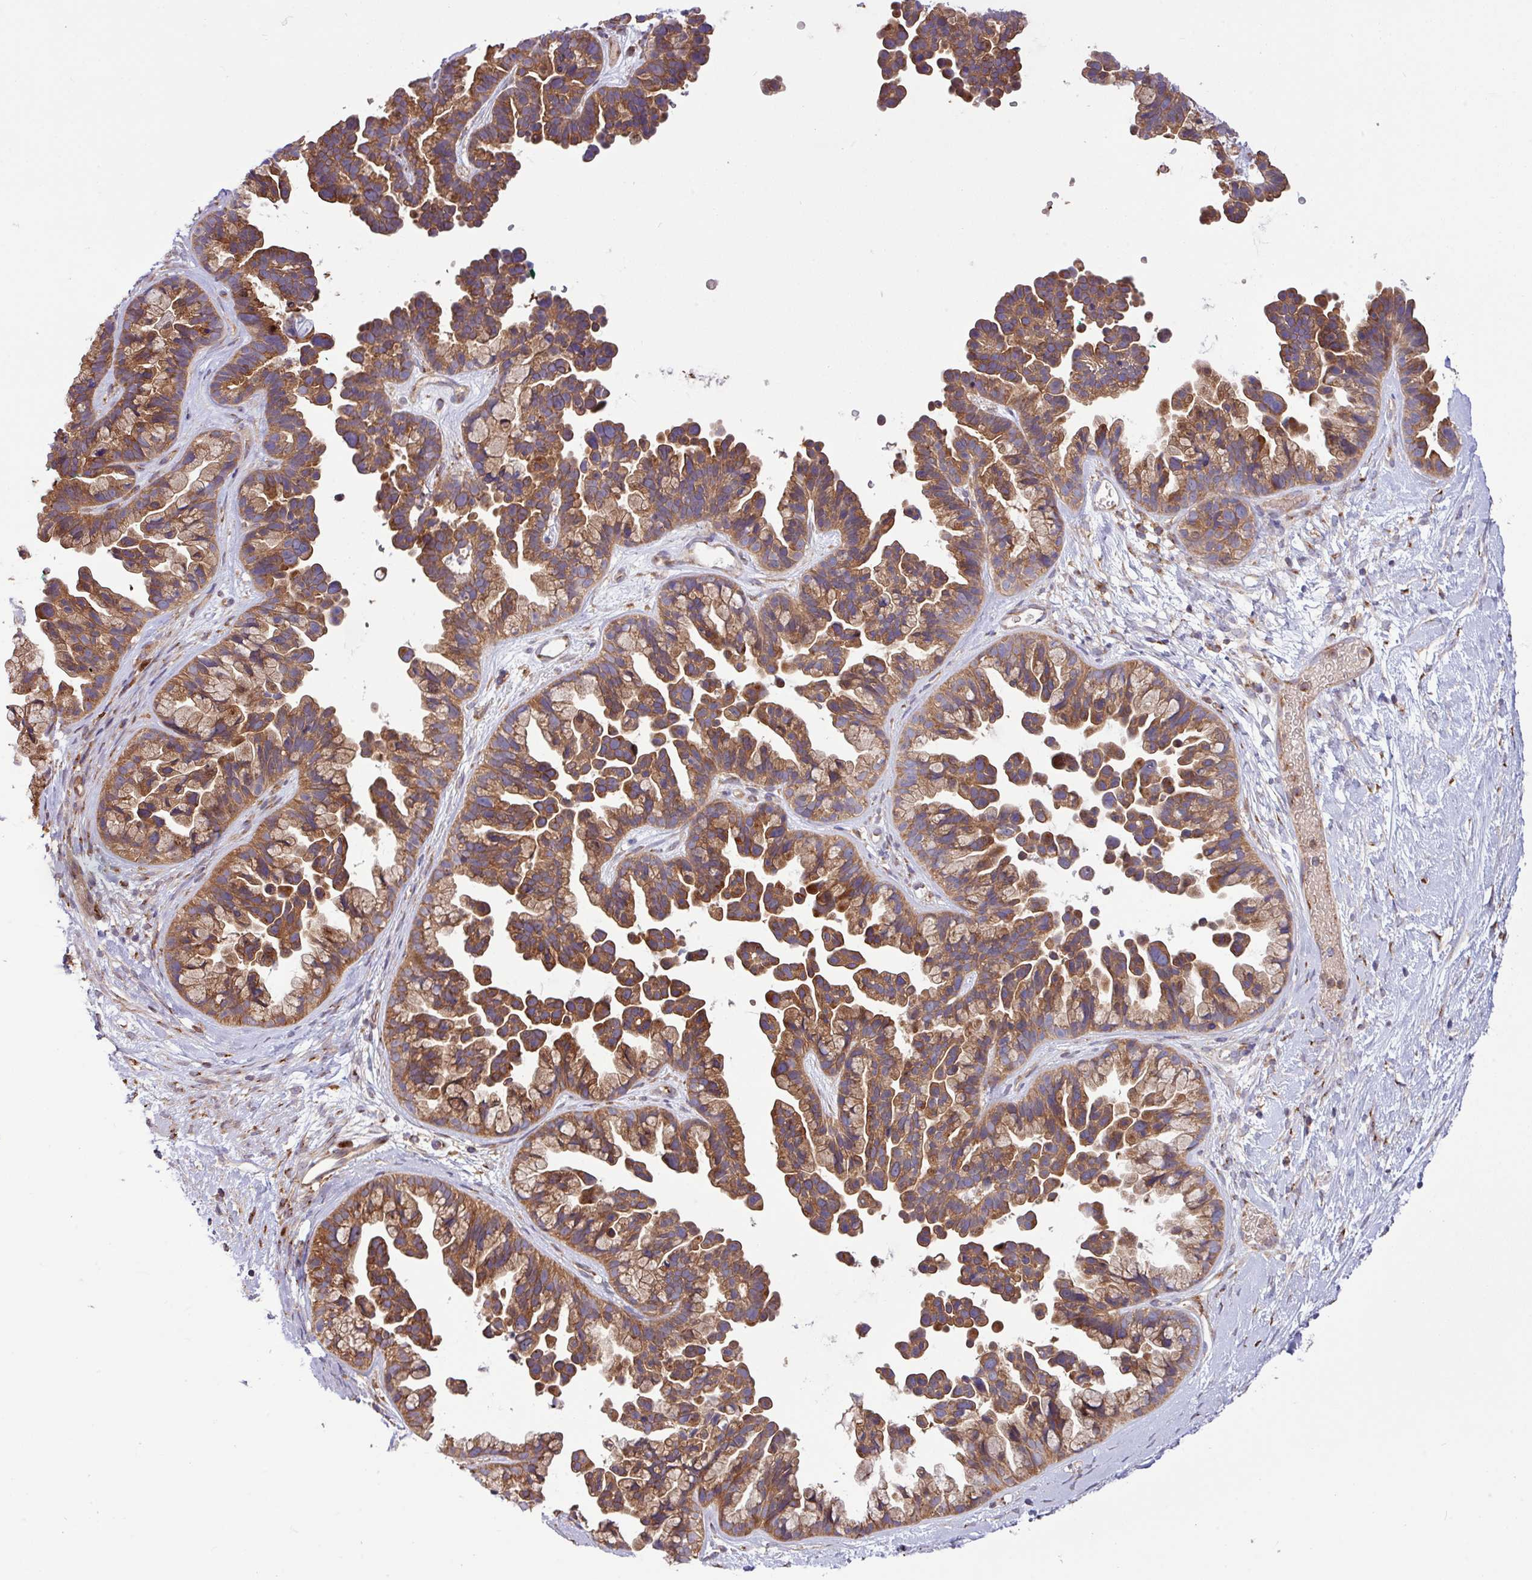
{"staining": {"intensity": "strong", "quantity": ">75%", "location": "cytoplasmic/membranous"}, "tissue": "ovarian cancer", "cell_type": "Tumor cells", "image_type": "cancer", "snomed": [{"axis": "morphology", "description": "Cystadenocarcinoma, serous, NOS"}, {"axis": "topography", "description": "Ovary"}], "caption": "Ovarian cancer (serous cystadenocarcinoma) tissue demonstrates strong cytoplasmic/membranous positivity in approximately >75% of tumor cells, visualized by immunohistochemistry.", "gene": "RAB19", "patient": {"sex": "female", "age": 56}}